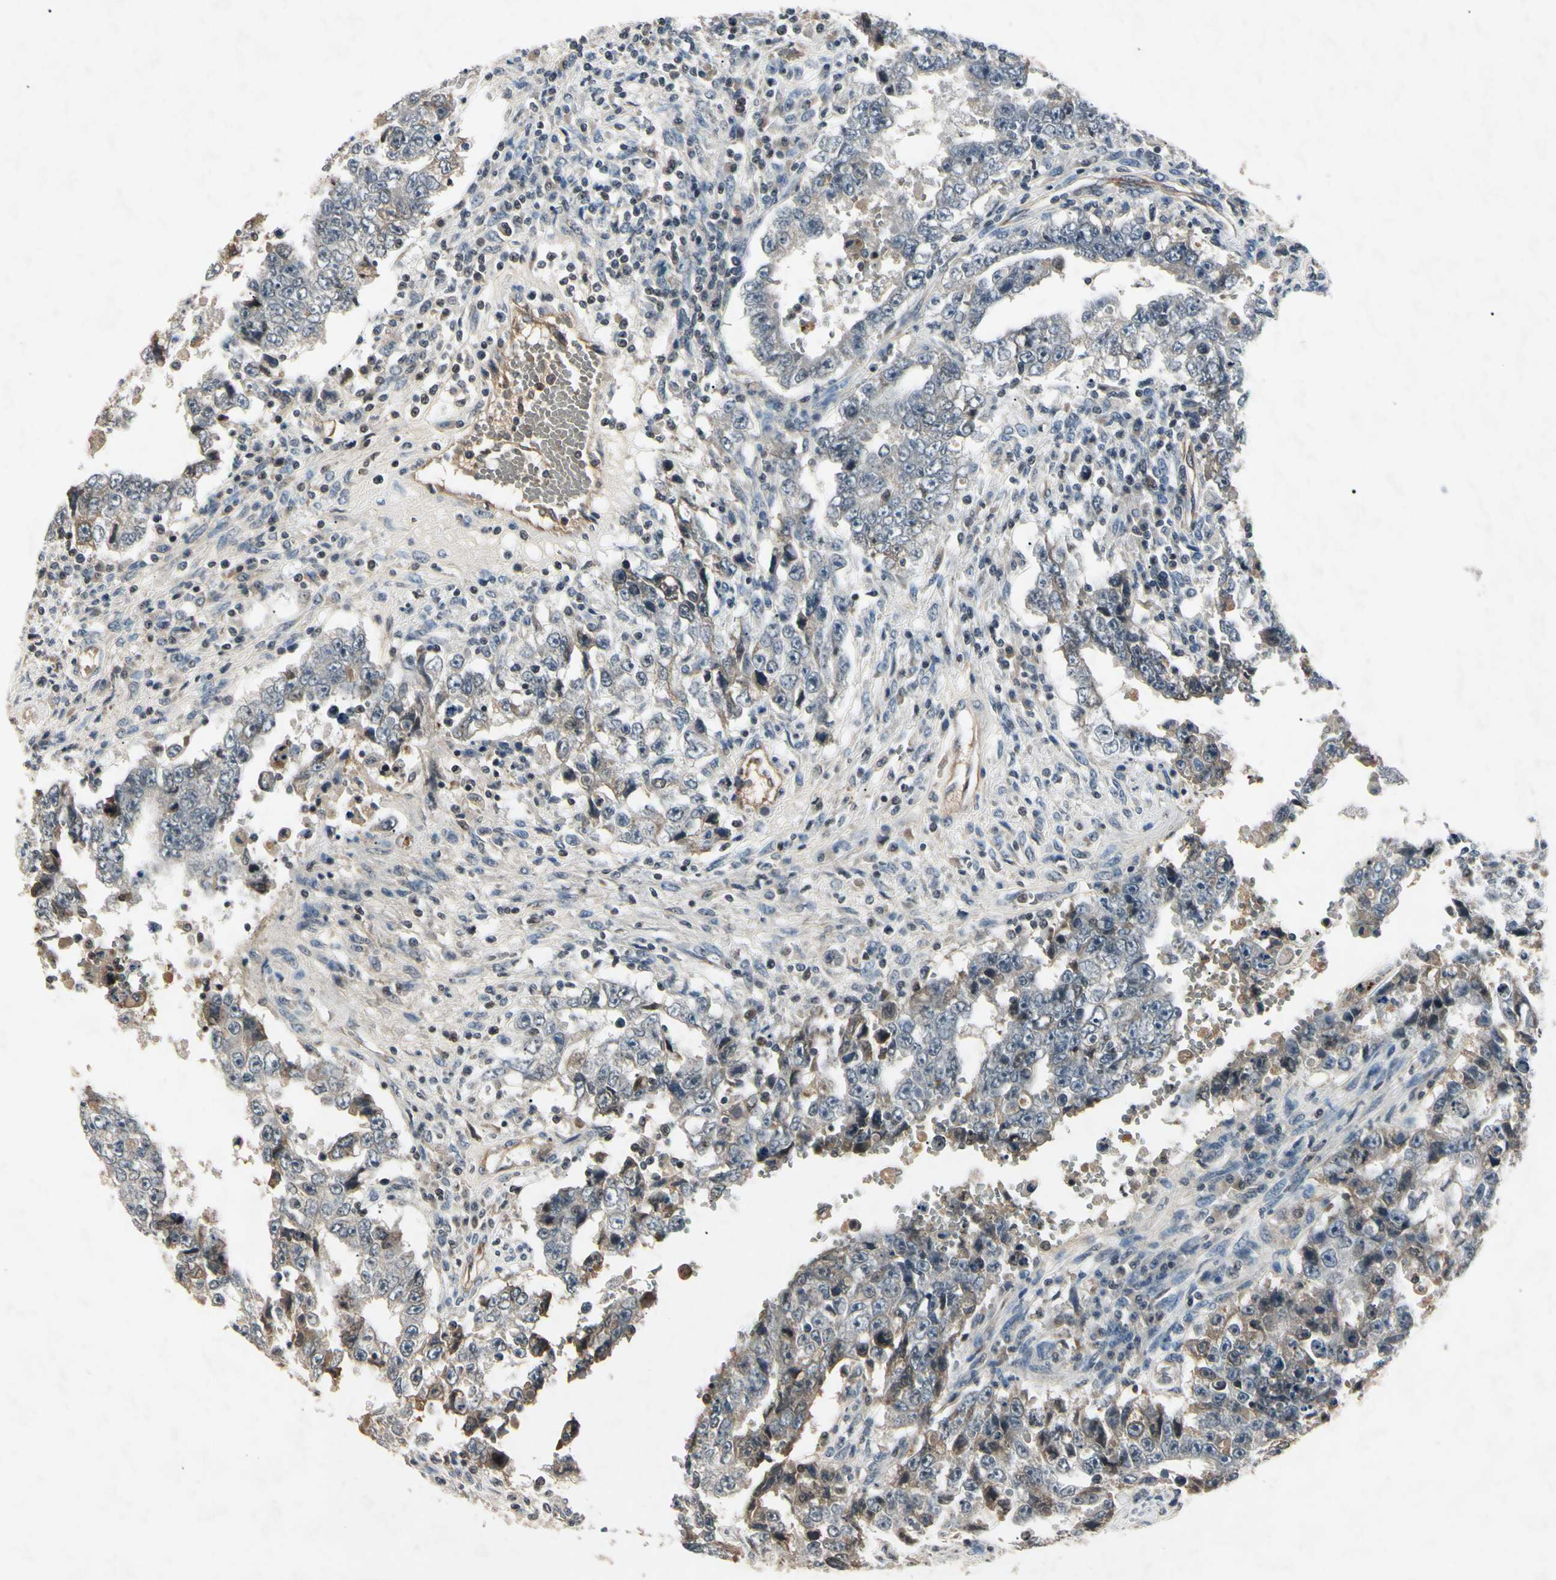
{"staining": {"intensity": "negative", "quantity": "none", "location": "none"}, "tissue": "testis cancer", "cell_type": "Tumor cells", "image_type": "cancer", "snomed": [{"axis": "morphology", "description": "Carcinoma, Embryonal, NOS"}, {"axis": "topography", "description": "Testis"}], "caption": "Immunohistochemistry photomicrograph of neoplastic tissue: embryonal carcinoma (testis) stained with DAB displays no significant protein expression in tumor cells.", "gene": "AEBP1", "patient": {"sex": "male", "age": 26}}